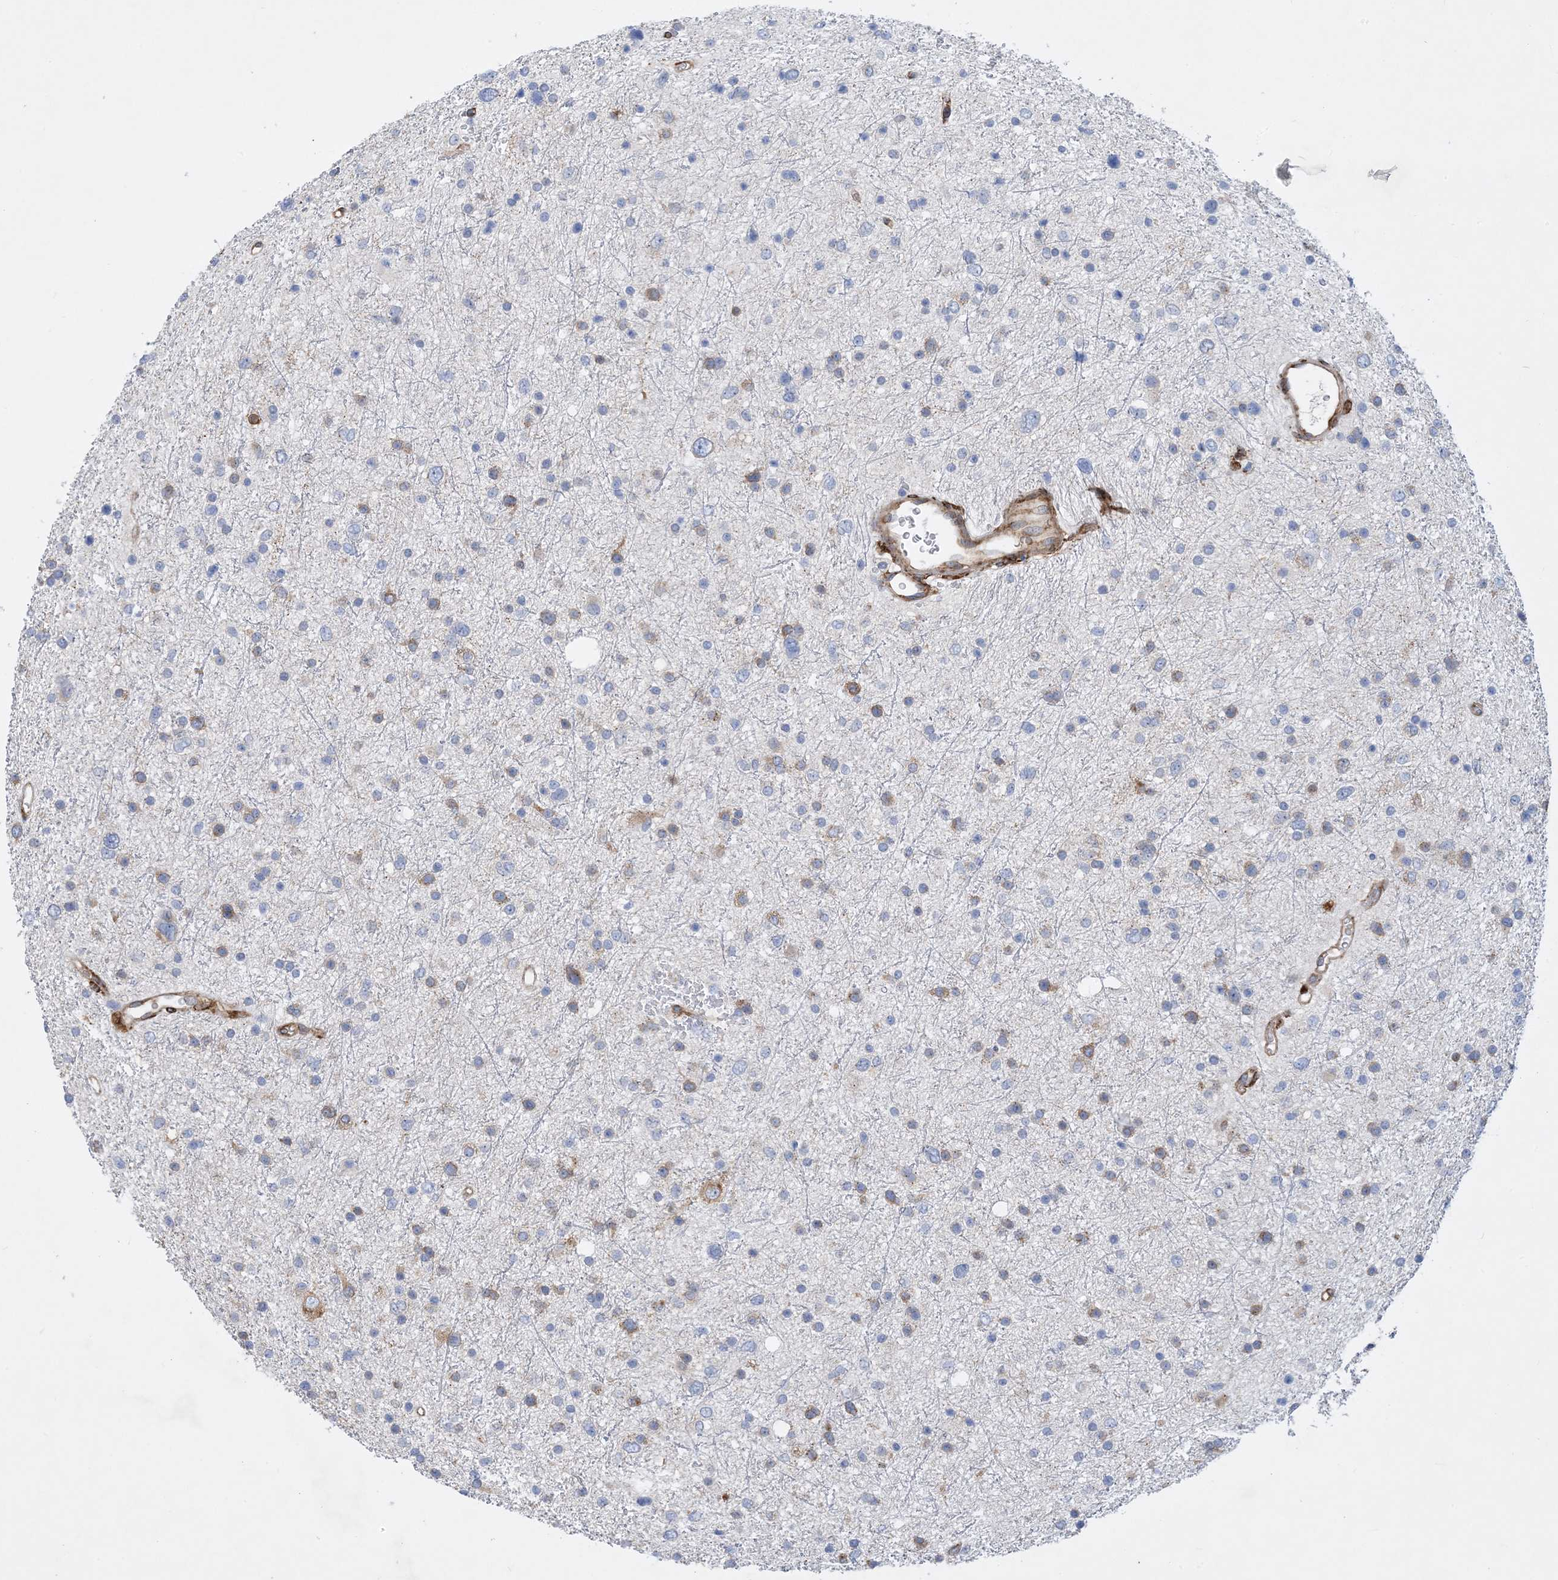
{"staining": {"intensity": "weak", "quantity": "<25%", "location": "cytoplasmic/membranous"}, "tissue": "glioma", "cell_type": "Tumor cells", "image_type": "cancer", "snomed": [{"axis": "morphology", "description": "Glioma, malignant, Low grade"}, {"axis": "topography", "description": "Brain"}], "caption": "Immunohistochemical staining of human glioma displays no significant expression in tumor cells.", "gene": "RBMS3", "patient": {"sex": "female", "age": 37}}